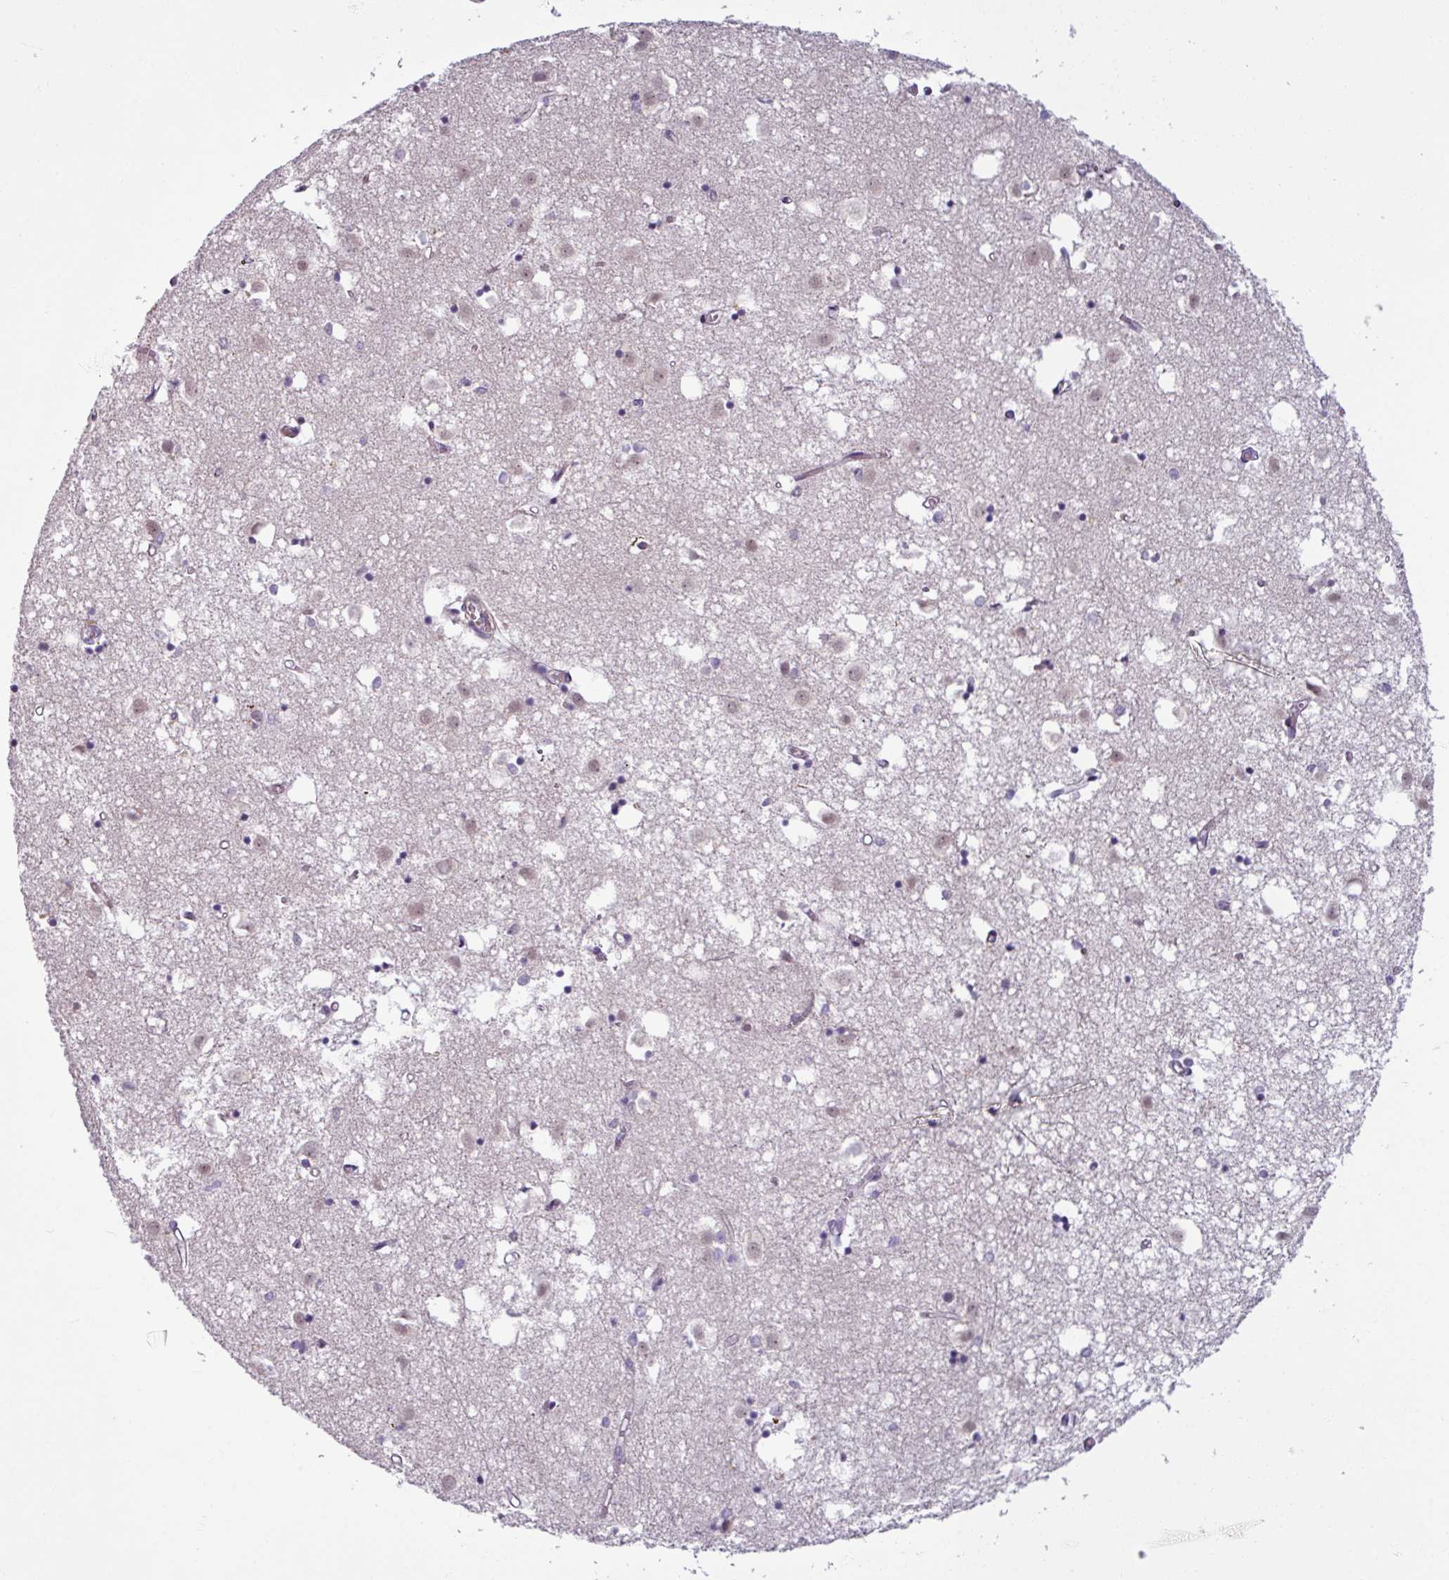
{"staining": {"intensity": "negative", "quantity": "none", "location": "none"}, "tissue": "caudate", "cell_type": "Glial cells", "image_type": "normal", "snomed": [{"axis": "morphology", "description": "Normal tissue, NOS"}, {"axis": "topography", "description": "Lateral ventricle wall"}], "caption": "DAB (3,3'-diaminobenzidine) immunohistochemical staining of normal caudate exhibits no significant positivity in glial cells.", "gene": "UVSSA", "patient": {"sex": "male", "age": 70}}